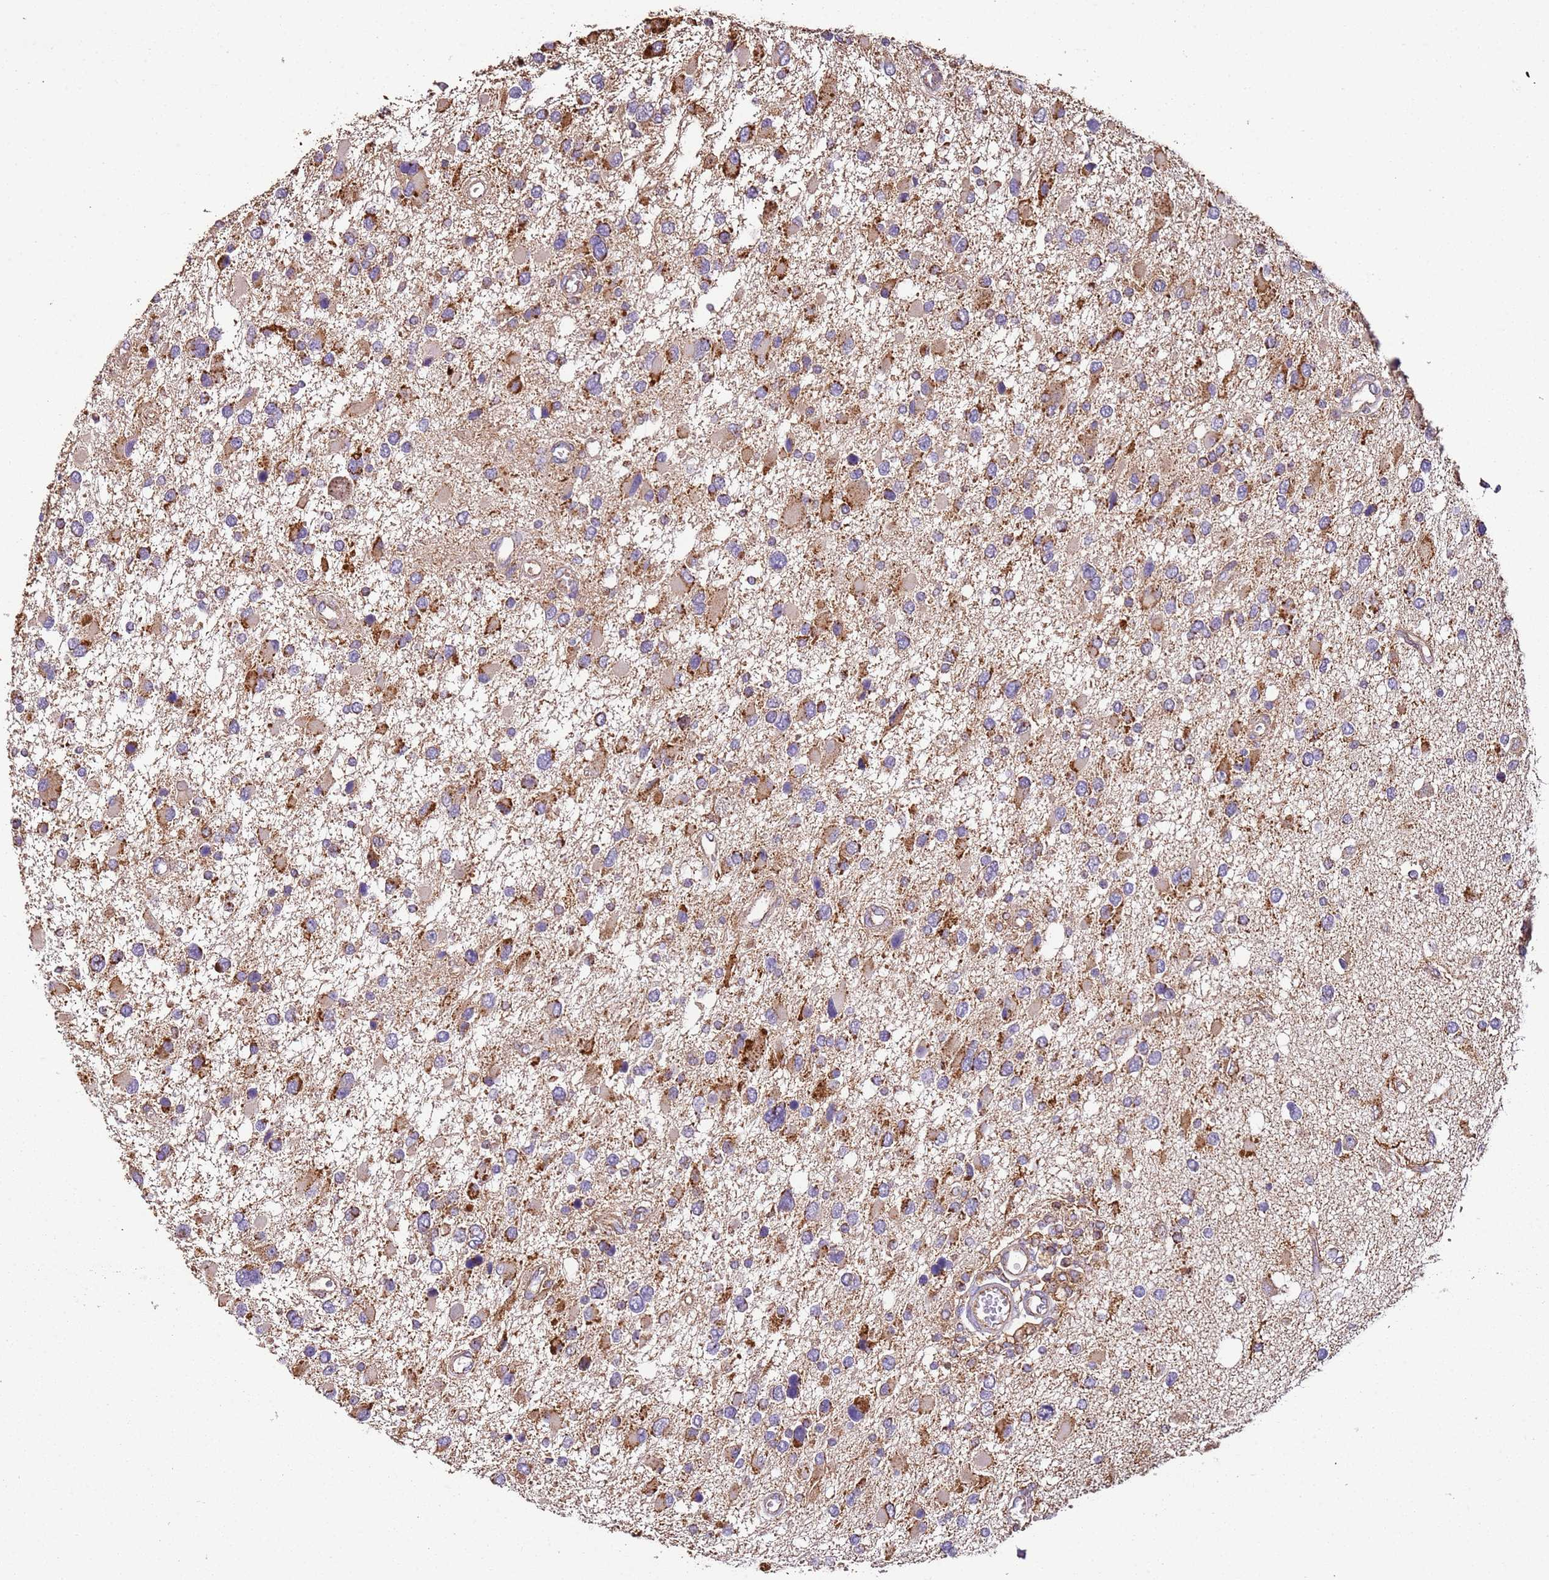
{"staining": {"intensity": "moderate", "quantity": "25%-75%", "location": "cytoplasmic/membranous"}, "tissue": "glioma", "cell_type": "Tumor cells", "image_type": "cancer", "snomed": [{"axis": "morphology", "description": "Glioma, malignant, High grade"}, {"axis": "topography", "description": "Brain"}], "caption": "Protein staining exhibits moderate cytoplasmic/membranous positivity in about 25%-75% of tumor cells in glioma.", "gene": "RMND5A", "patient": {"sex": "male", "age": 53}}